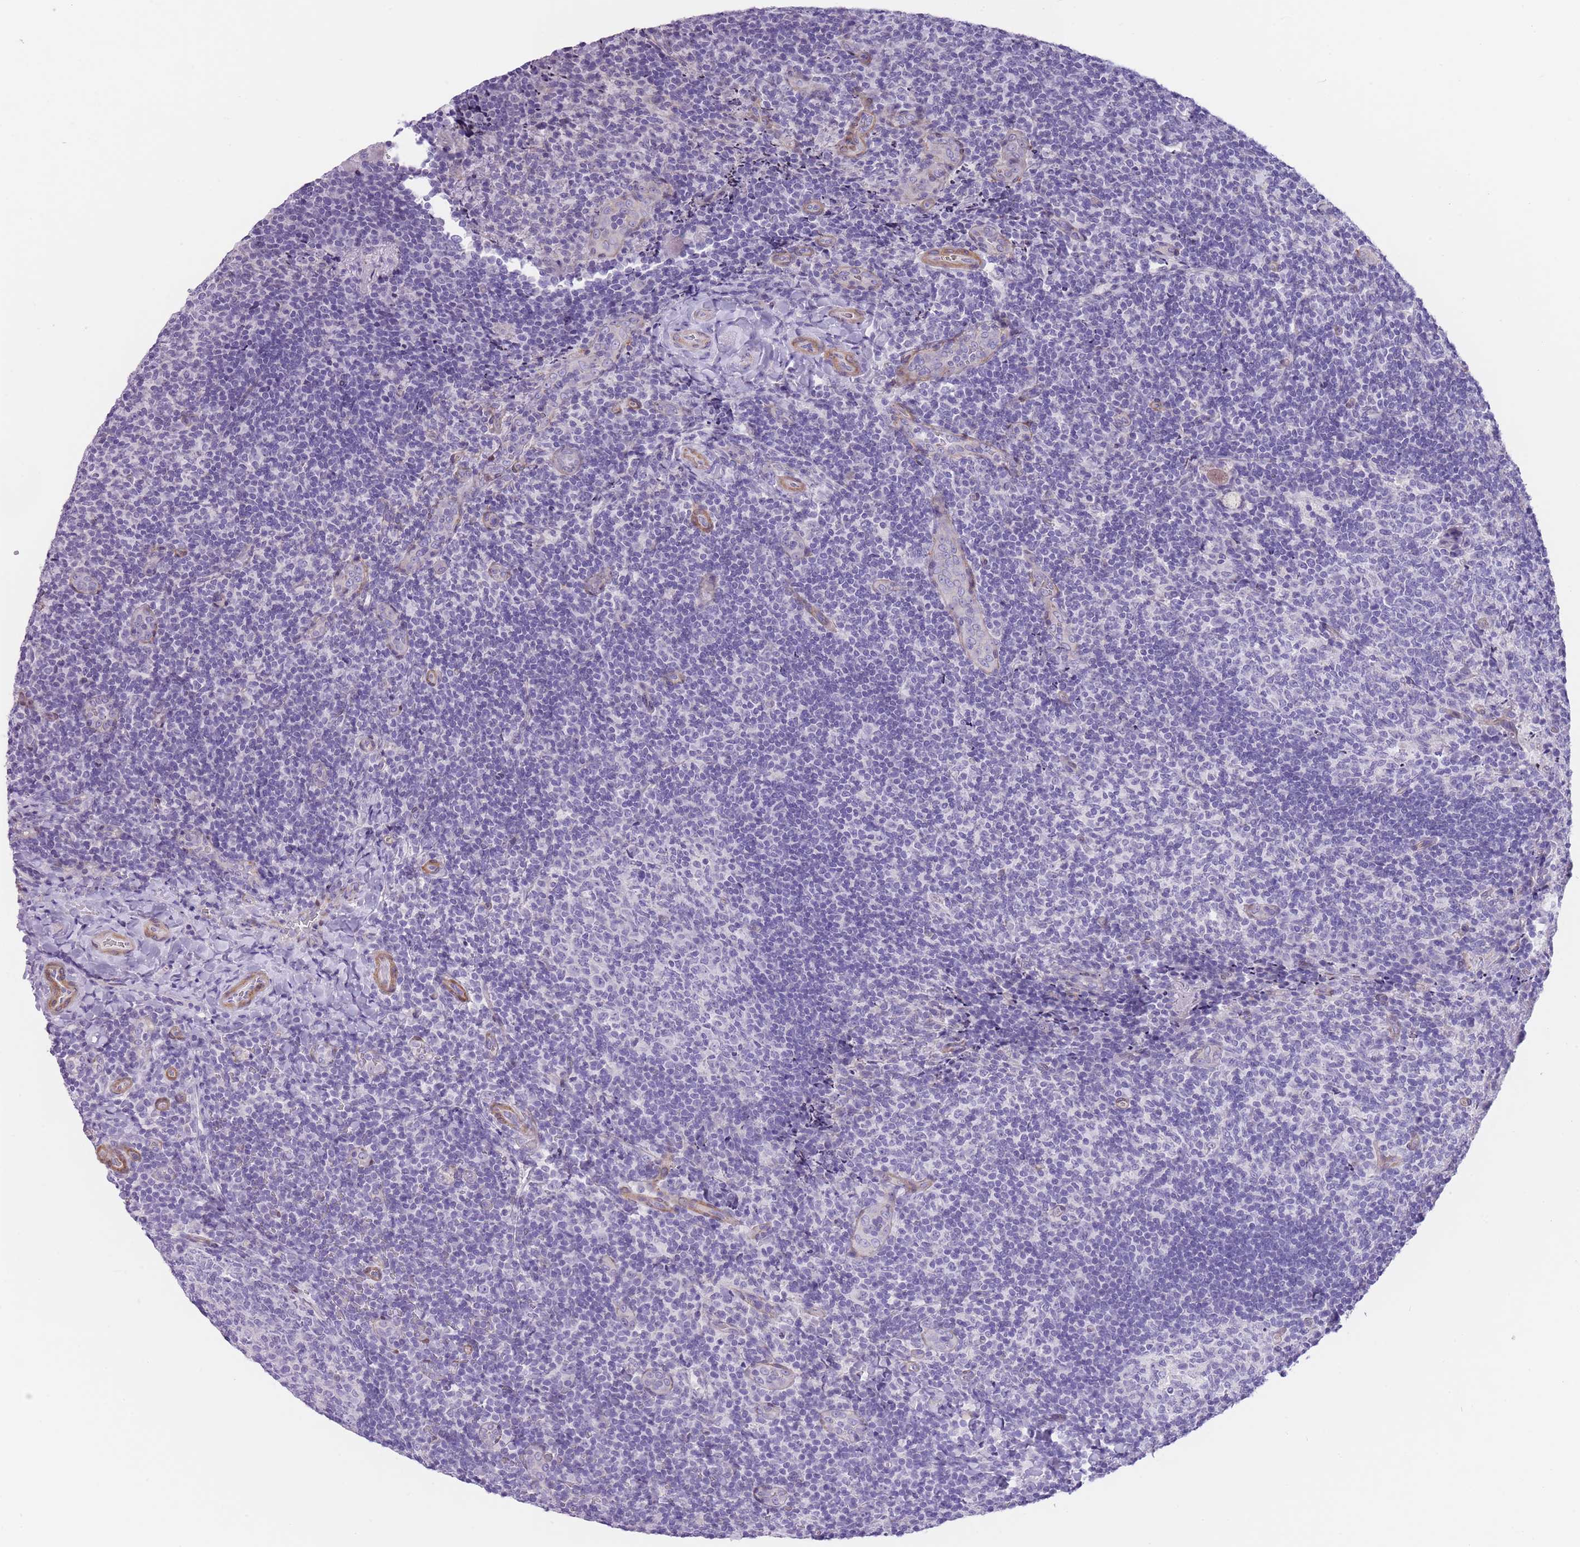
{"staining": {"intensity": "negative", "quantity": "none", "location": "none"}, "tissue": "tonsil", "cell_type": "Germinal center cells", "image_type": "normal", "snomed": [{"axis": "morphology", "description": "Normal tissue, NOS"}, {"axis": "topography", "description": "Tonsil"}], "caption": "Immunohistochemical staining of unremarkable human tonsil reveals no significant staining in germinal center cells.", "gene": "OR11H12", "patient": {"sex": "male", "age": 17}}